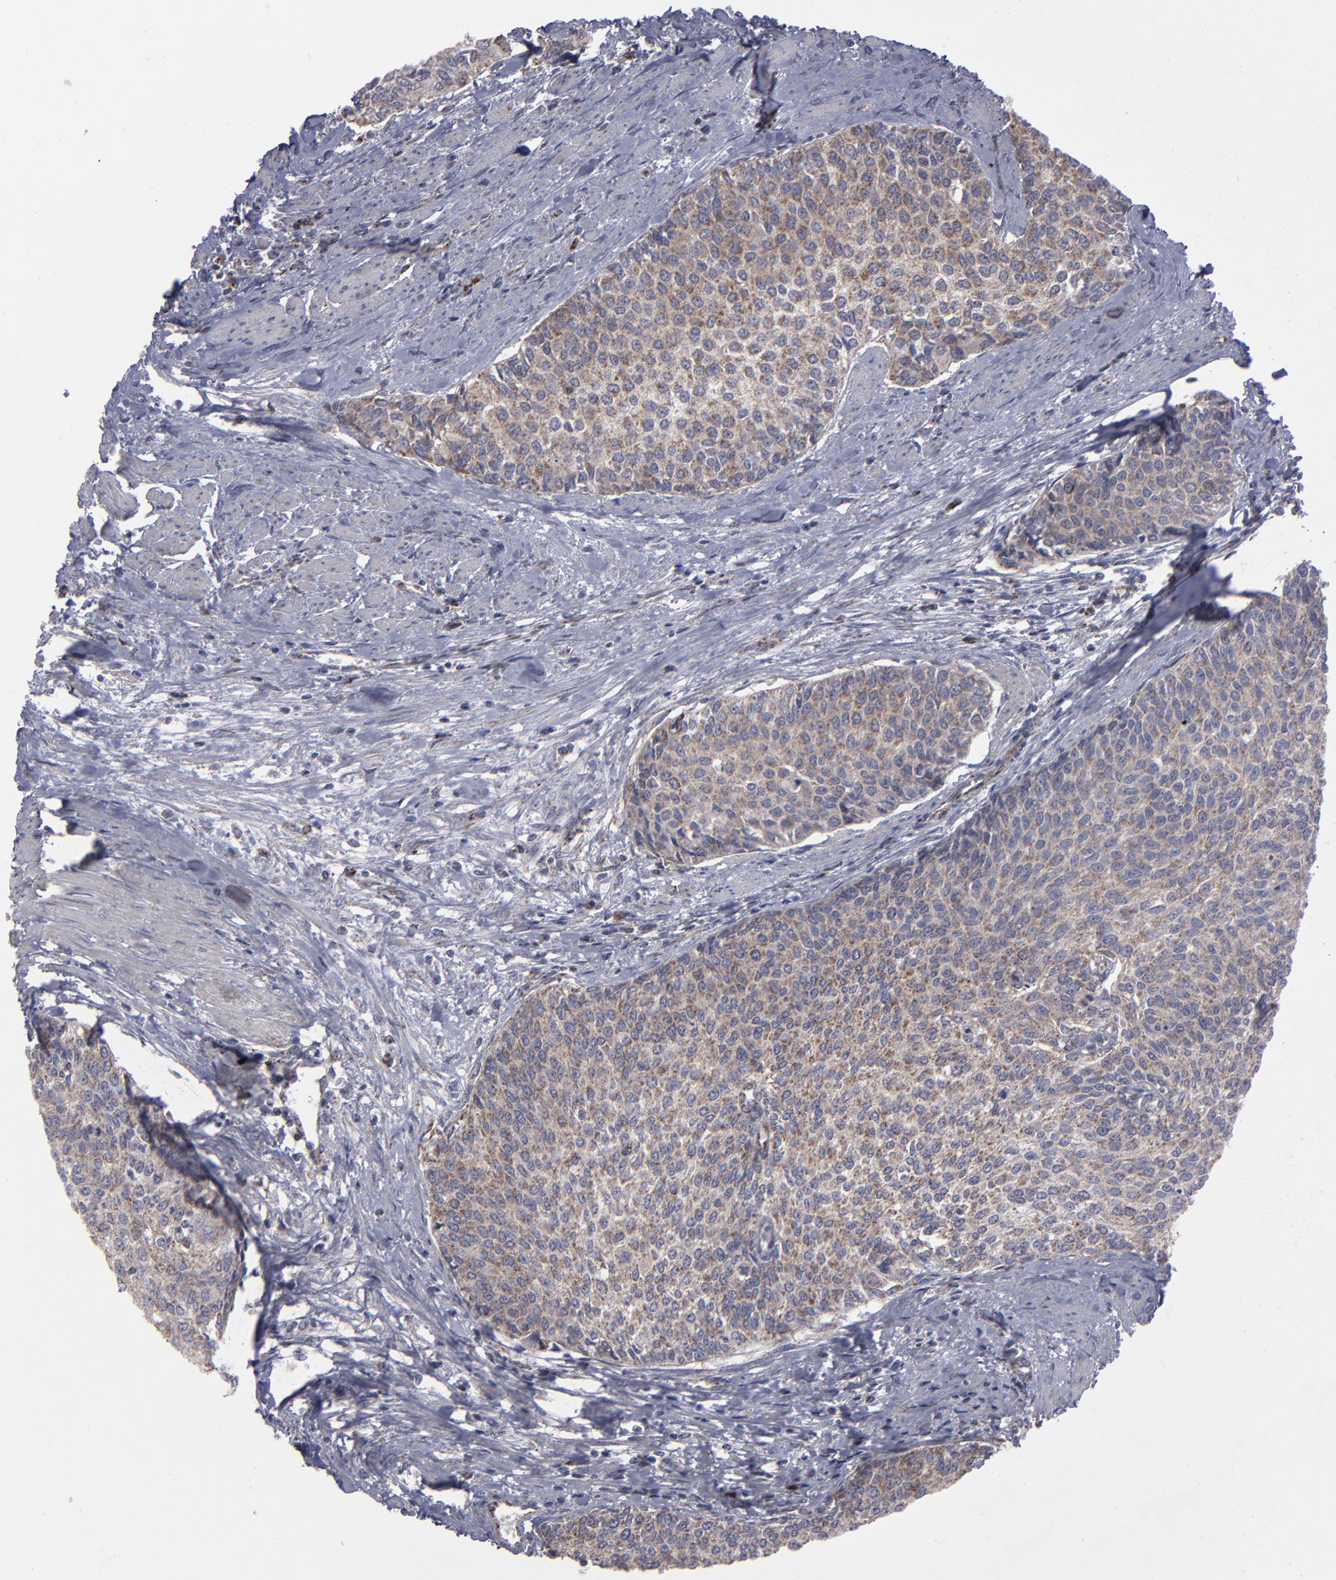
{"staining": {"intensity": "moderate", "quantity": ">75%", "location": "cytoplasmic/membranous"}, "tissue": "urothelial cancer", "cell_type": "Tumor cells", "image_type": "cancer", "snomed": [{"axis": "morphology", "description": "Urothelial carcinoma, Low grade"}, {"axis": "topography", "description": "Urinary bladder"}], "caption": "Tumor cells reveal moderate cytoplasmic/membranous positivity in about >75% of cells in urothelial carcinoma (low-grade).", "gene": "MYOM2", "patient": {"sex": "female", "age": 73}}